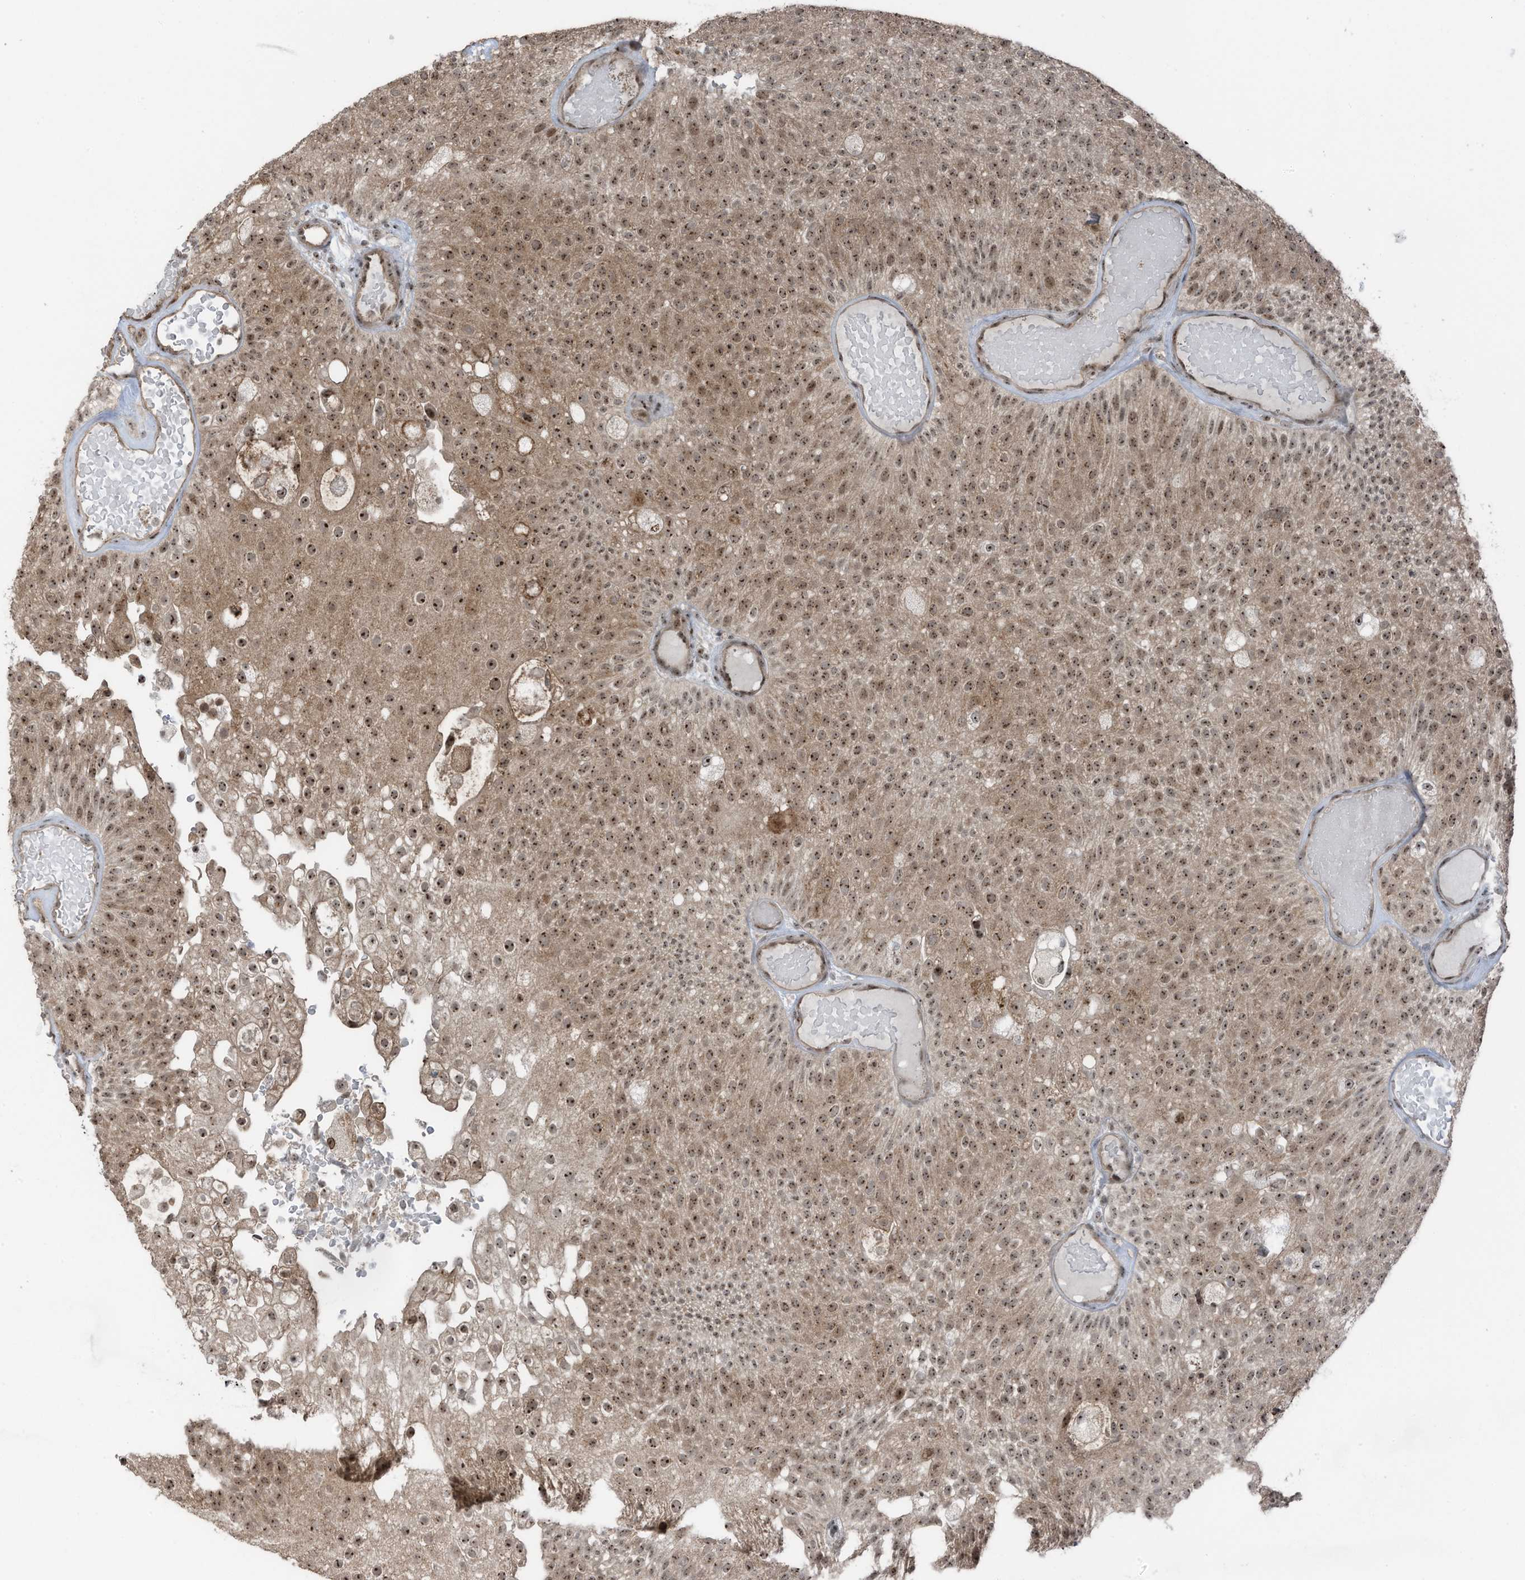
{"staining": {"intensity": "moderate", "quantity": ">75%", "location": "cytoplasmic/membranous,nuclear"}, "tissue": "urothelial cancer", "cell_type": "Tumor cells", "image_type": "cancer", "snomed": [{"axis": "morphology", "description": "Urothelial carcinoma, Low grade"}, {"axis": "topography", "description": "Urinary bladder"}], "caption": "There is medium levels of moderate cytoplasmic/membranous and nuclear expression in tumor cells of low-grade urothelial carcinoma, as demonstrated by immunohistochemical staining (brown color).", "gene": "UTP3", "patient": {"sex": "male", "age": 78}}